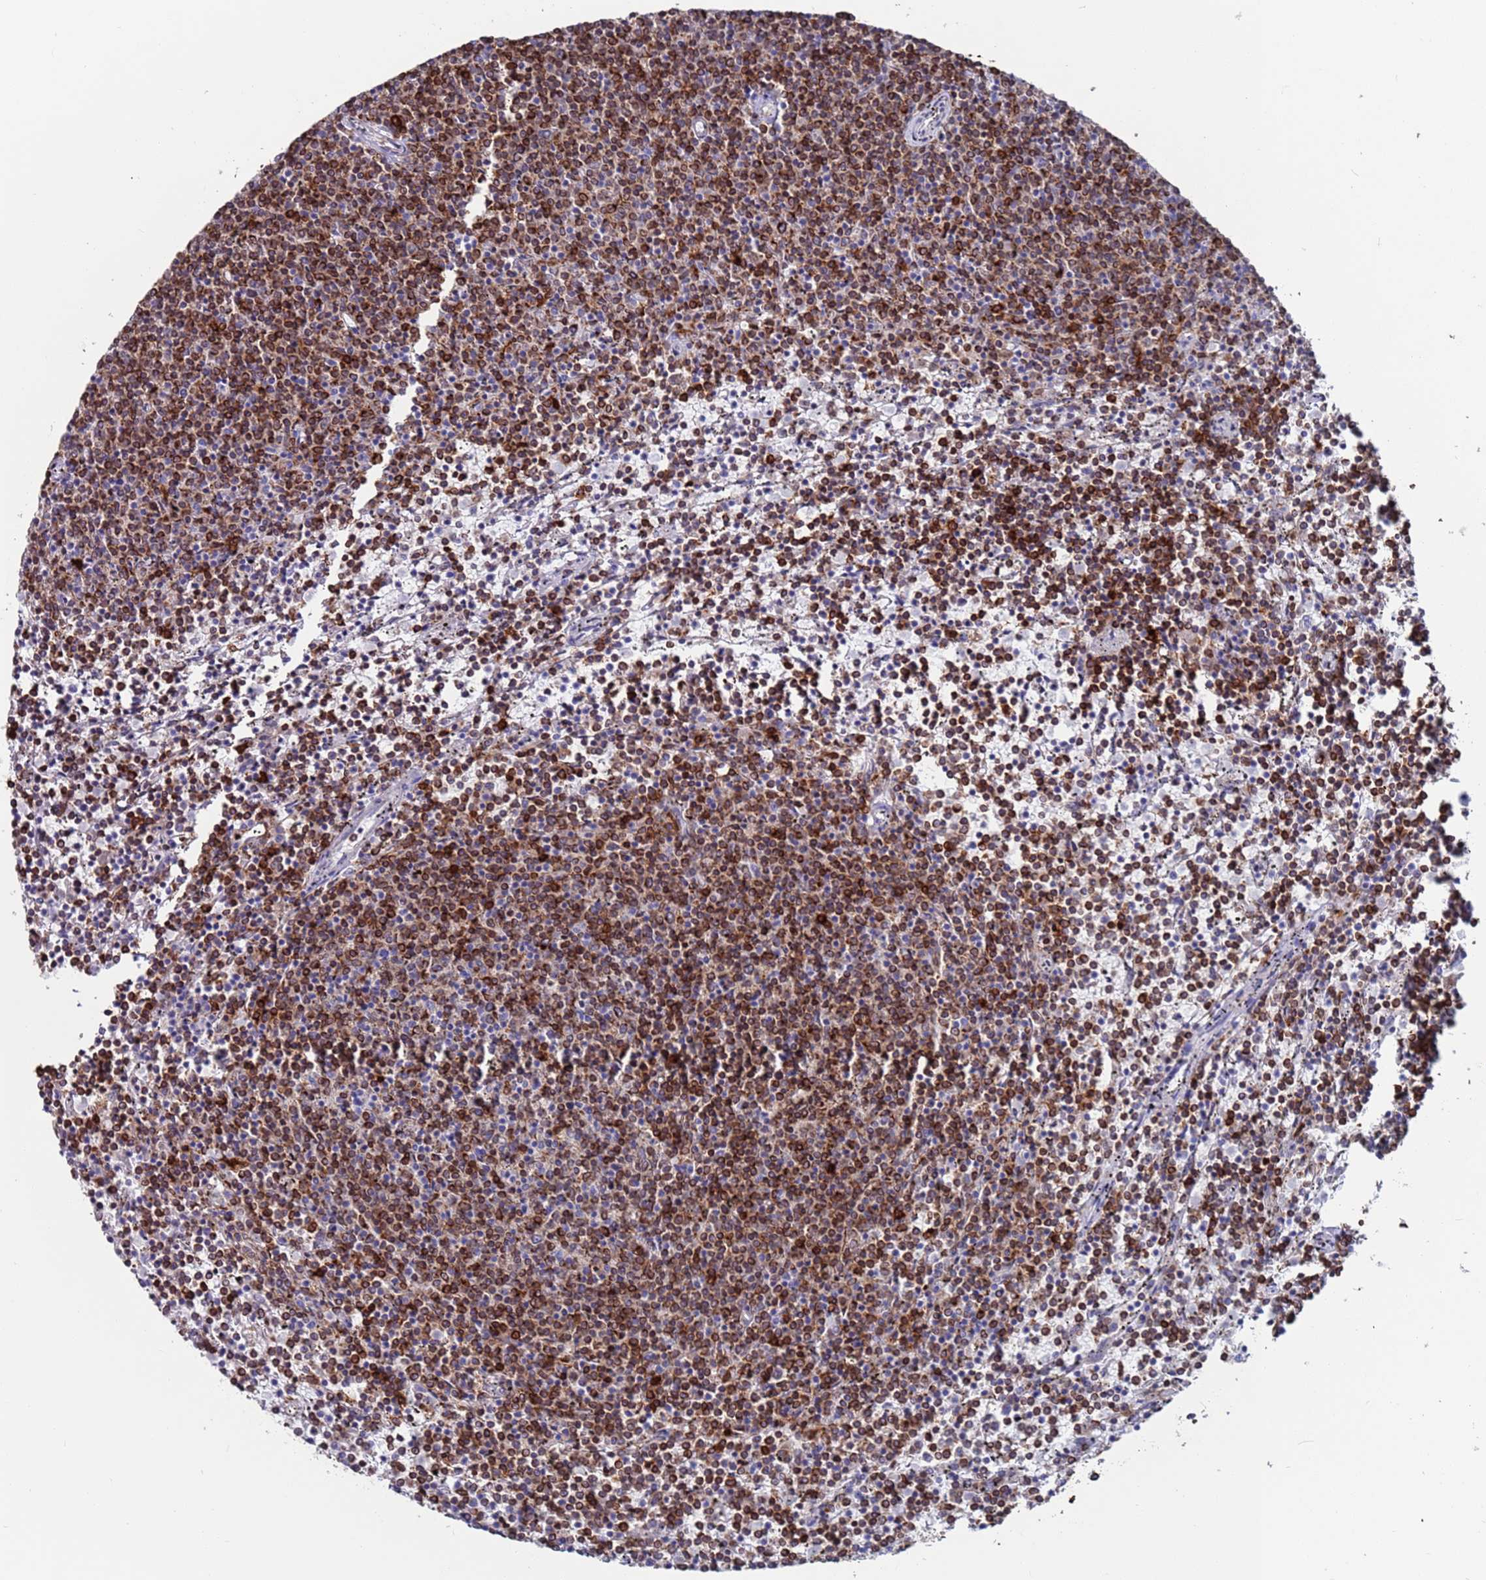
{"staining": {"intensity": "strong", "quantity": ">75%", "location": "cytoplasmic/membranous"}, "tissue": "lymphoma", "cell_type": "Tumor cells", "image_type": "cancer", "snomed": [{"axis": "morphology", "description": "Malignant lymphoma, non-Hodgkin's type, Low grade"}, {"axis": "topography", "description": "Spleen"}], "caption": "Human lymphoma stained with a protein marker exhibits strong staining in tumor cells.", "gene": "GREB1L", "patient": {"sex": "female", "age": 50}}